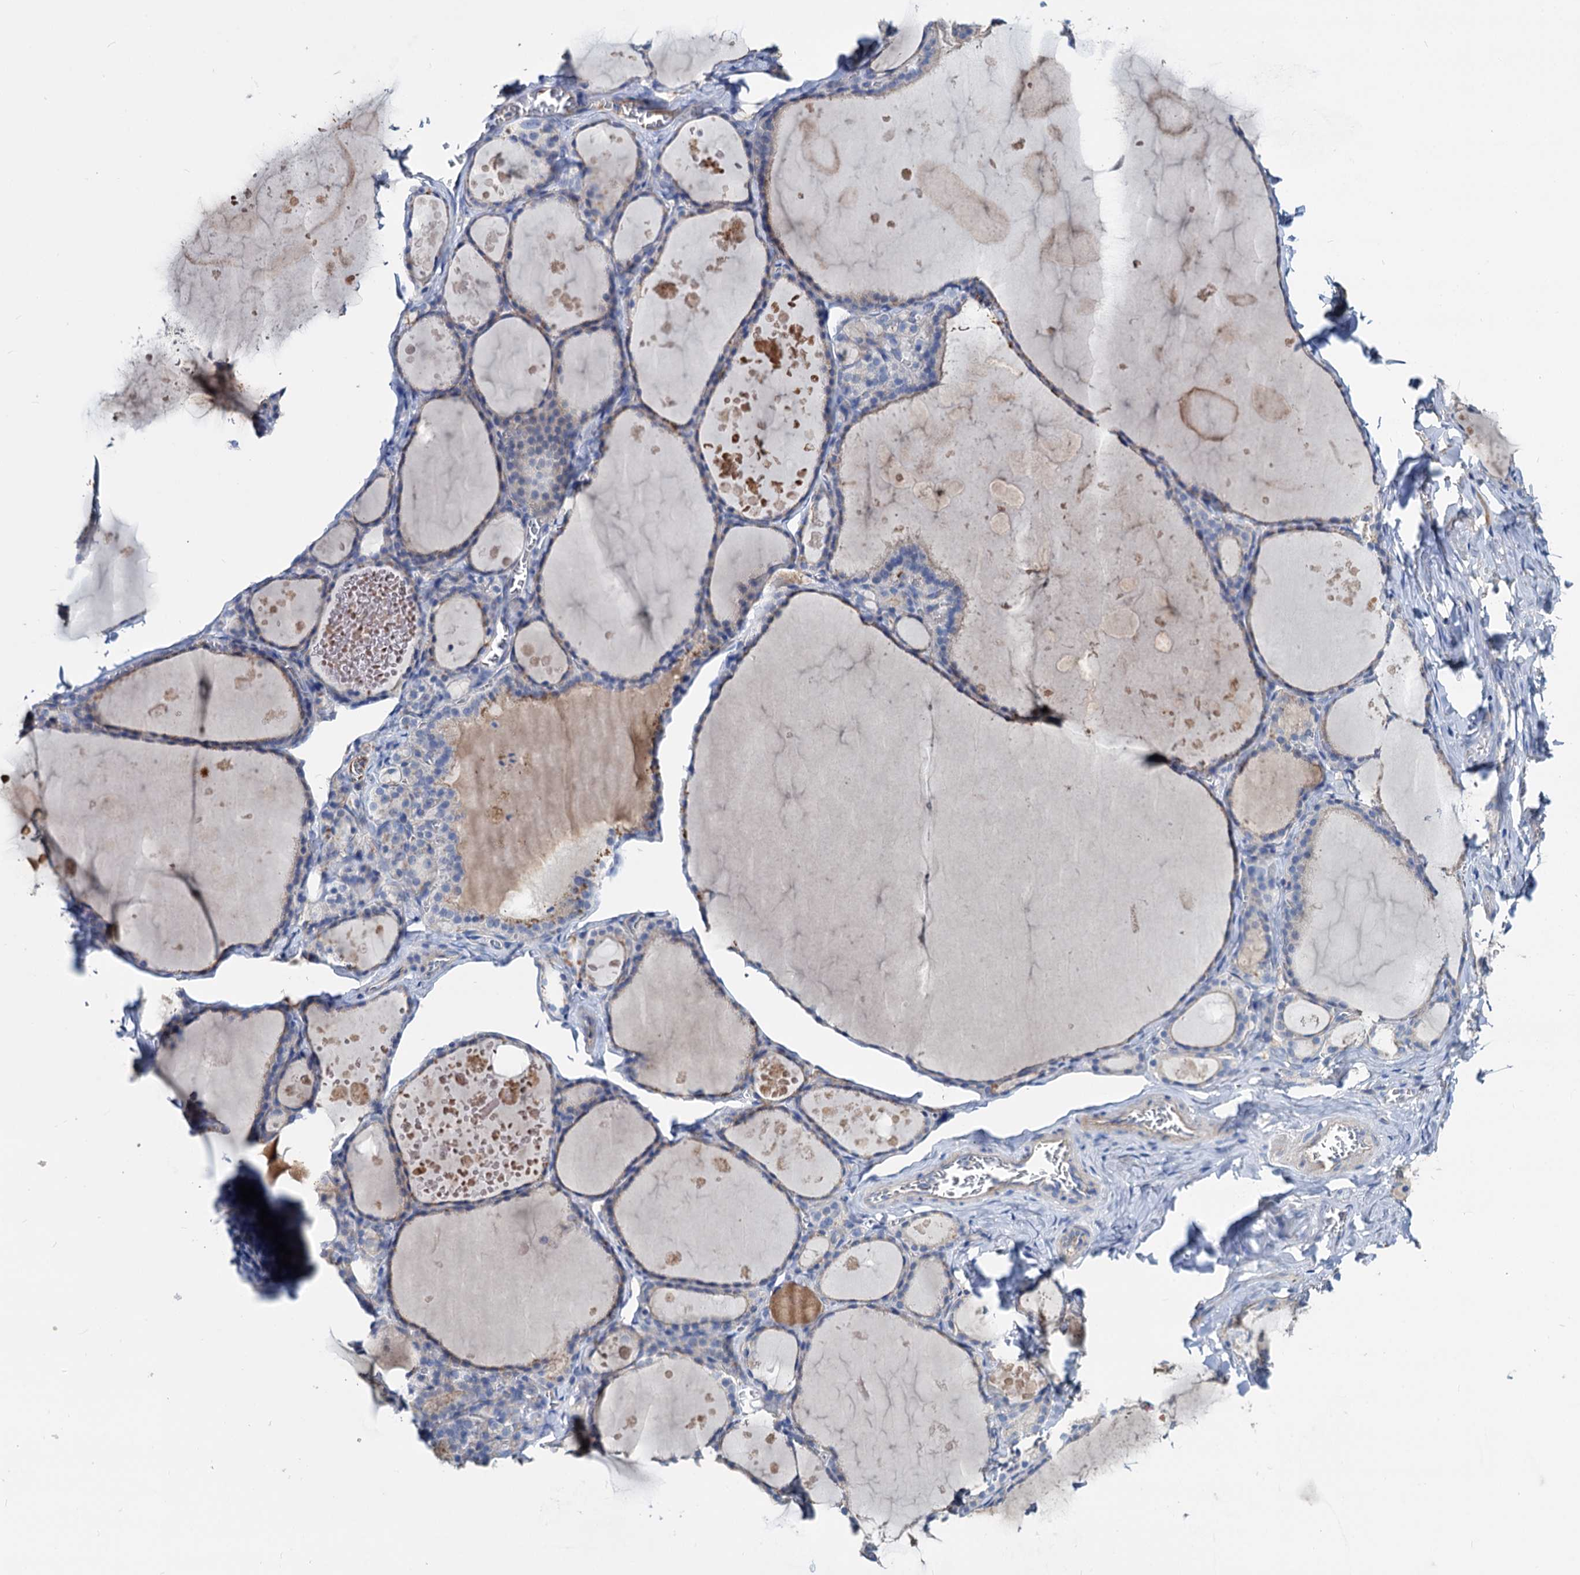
{"staining": {"intensity": "weak", "quantity": "<25%", "location": "cytoplasmic/membranous"}, "tissue": "thyroid gland", "cell_type": "Glandular cells", "image_type": "normal", "snomed": [{"axis": "morphology", "description": "Normal tissue, NOS"}, {"axis": "topography", "description": "Thyroid gland"}], "caption": "DAB (3,3'-diaminobenzidine) immunohistochemical staining of unremarkable human thyroid gland exhibits no significant staining in glandular cells. (DAB (3,3'-diaminobenzidine) IHC with hematoxylin counter stain).", "gene": "ACY3", "patient": {"sex": "male", "age": 56}}